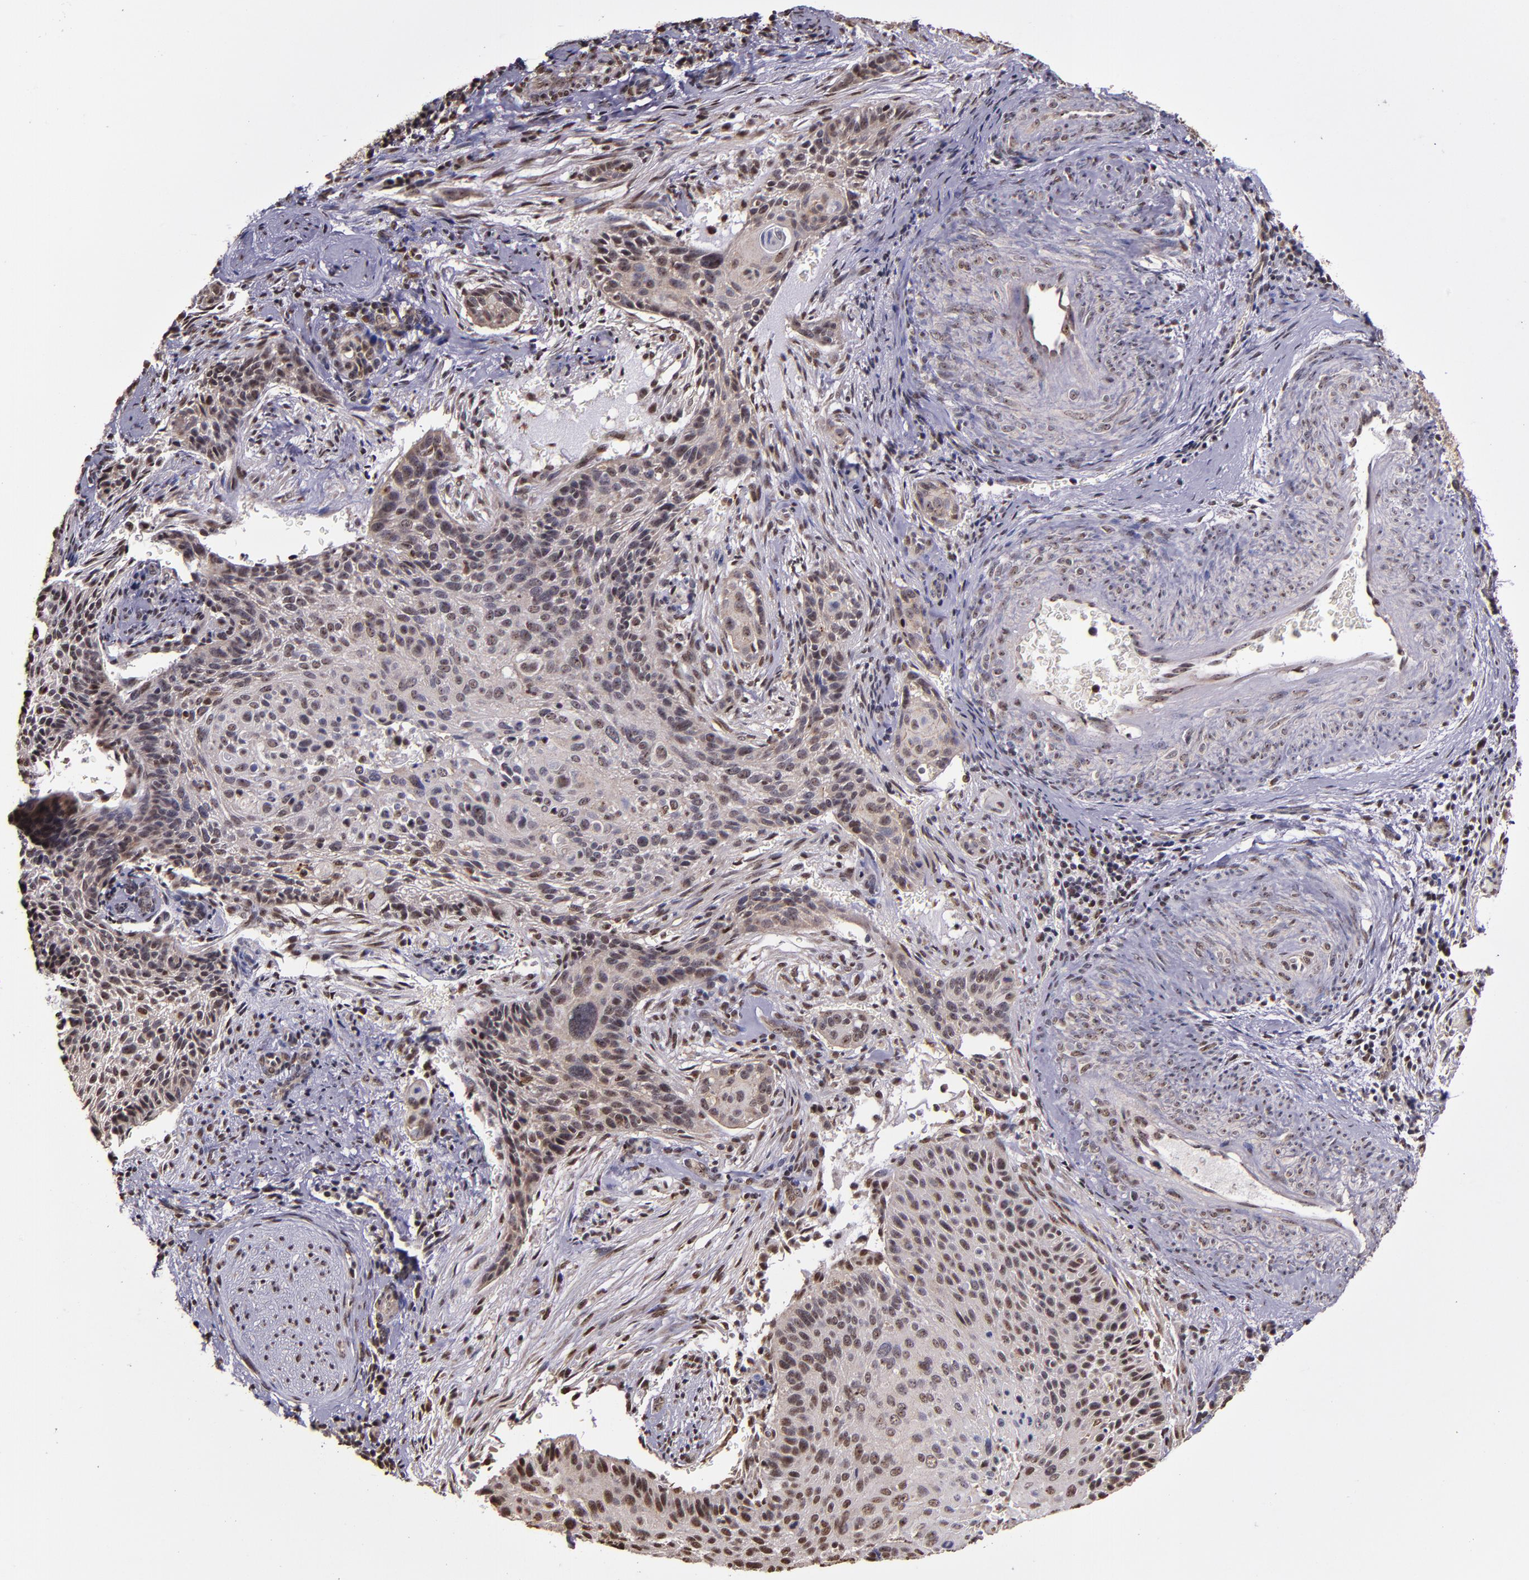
{"staining": {"intensity": "moderate", "quantity": ">75%", "location": "cytoplasmic/membranous,nuclear"}, "tissue": "cervical cancer", "cell_type": "Tumor cells", "image_type": "cancer", "snomed": [{"axis": "morphology", "description": "Squamous cell carcinoma, NOS"}, {"axis": "topography", "description": "Cervix"}], "caption": "This micrograph reveals immunohistochemistry staining of cervical squamous cell carcinoma, with medium moderate cytoplasmic/membranous and nuclear positivity in about >75% of tumor cells.", "gene": "CECR2", "patient": {"sex": "female", "age": 33}}